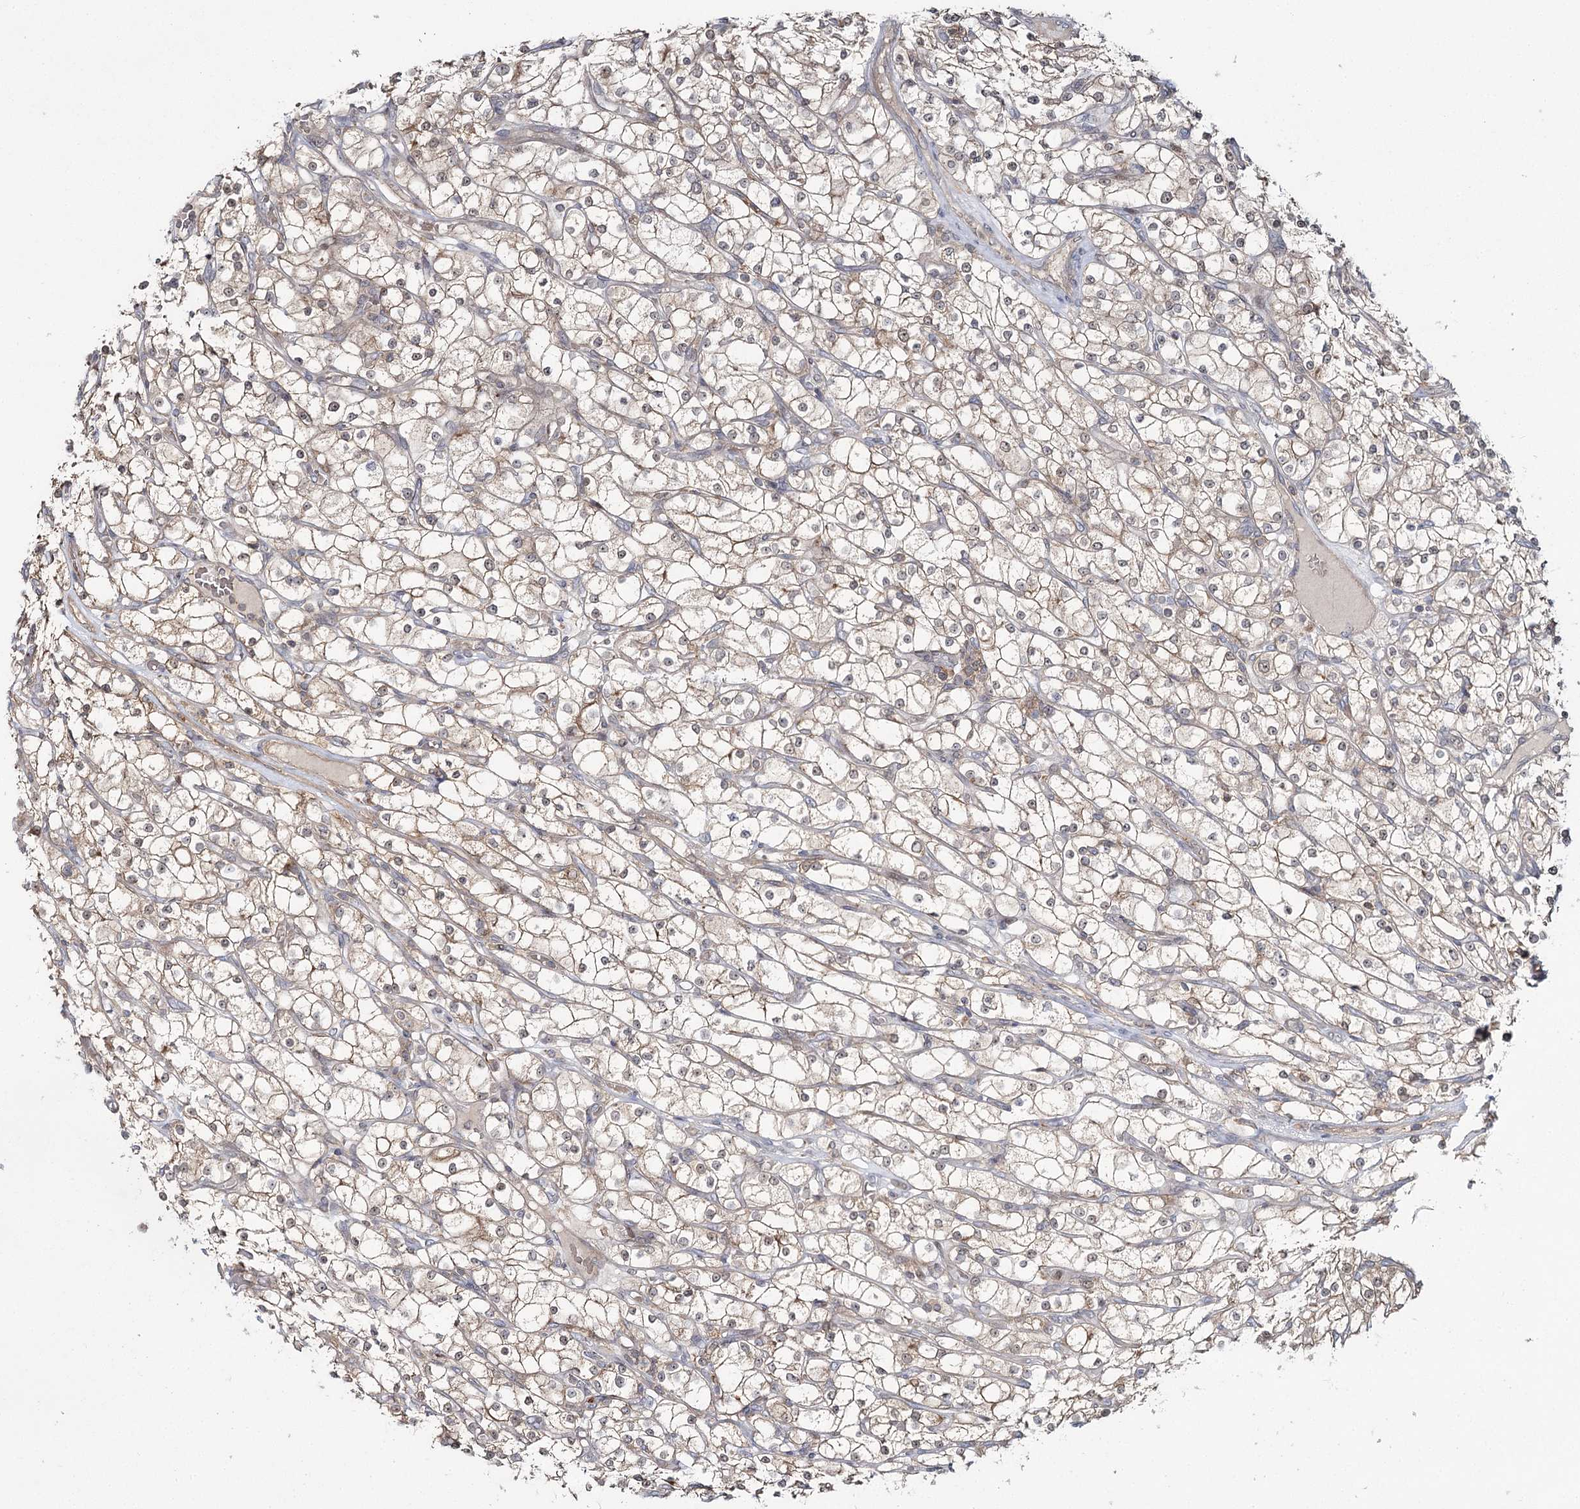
{"staining": {"intensity": "weak", "quantity": "25%-75%", "location": "cytoplasmic/membranous"}, "tissue": "renal cancer", "cell_type": "Tumor cells", "image_type": "cancer", "snomed": [{"axis": "morphology", "description": "Adenocarcinoma, NOS"}, {"axis": "topography", "description": "Kidney"}], "caption": "Renal cancer (adenocarcinoma) stained with DAB (3,3'-diaminobenzidine) IHC shows low levels of weak cytoplasmic/membranous expression in about 25%-75% of tumor cells. The staining is performed using DAB brown chromogen to label protein expression. The nuclei are counter-stained blue using hematoxylin.", "gene": "WDR44", "patient": {"sex": "male", "age": 80}}